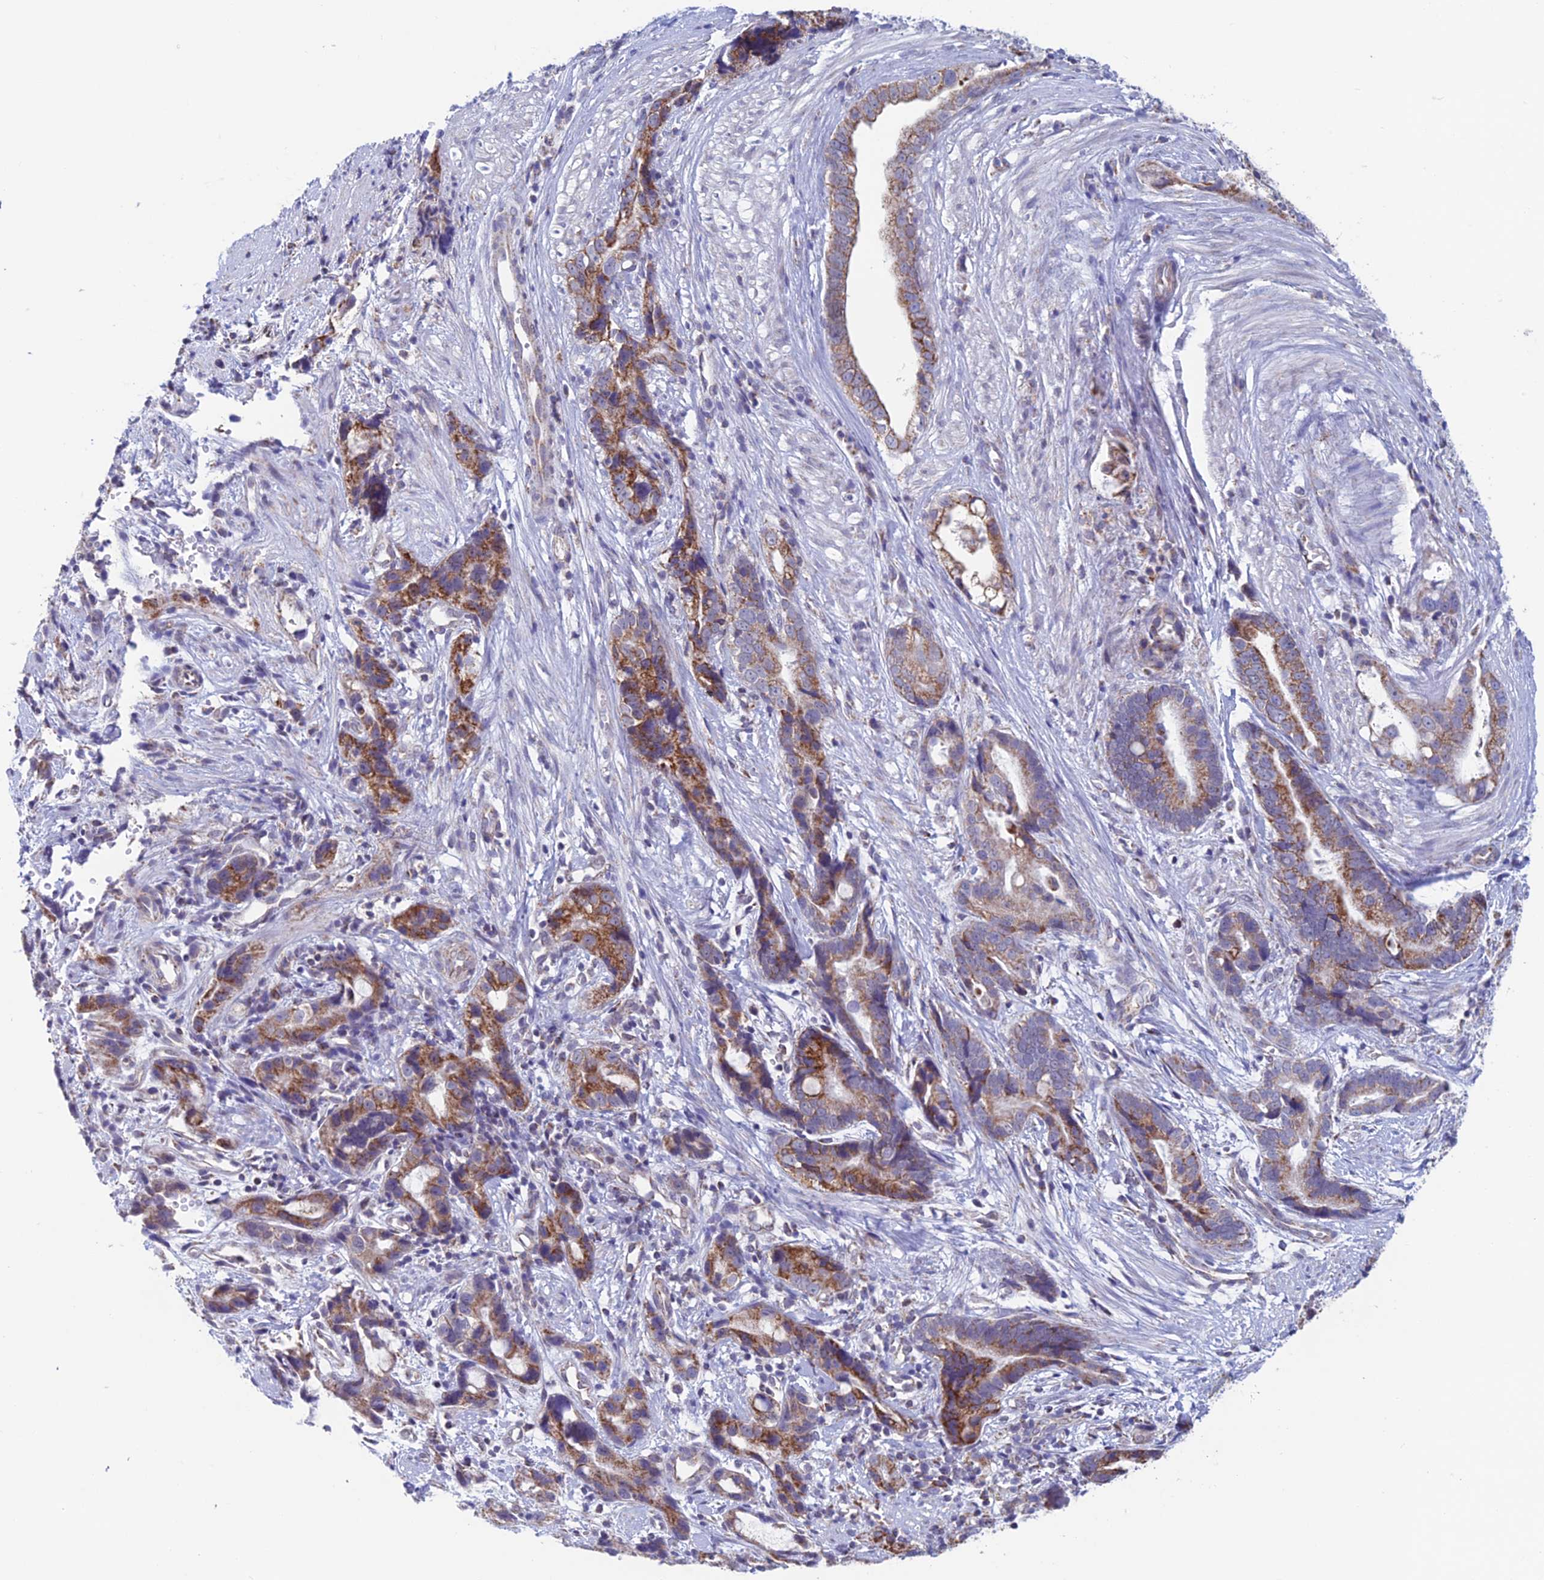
{"staining": {"intensity": "moderate", "quantity": ">75%", "location": "cytoplasmic/membranous"}, "tissue": "stomach cancer", "cell_type": "Tumor cells", "image_type": "cancer", "snomed": [{"axis": "morphology", "description": "Adenocarcinoma, NOS"}, {"axis": "topography", "description": "Stomach"}], "caption": "Adenocarcinoma (stomach) stained with a brown dye displays moderate cytoplasmic/membranous positive positivity in about >75% of tumor cells.", "gene": "ZNG1B", "patient": {"sex": "male", "age": 55}}